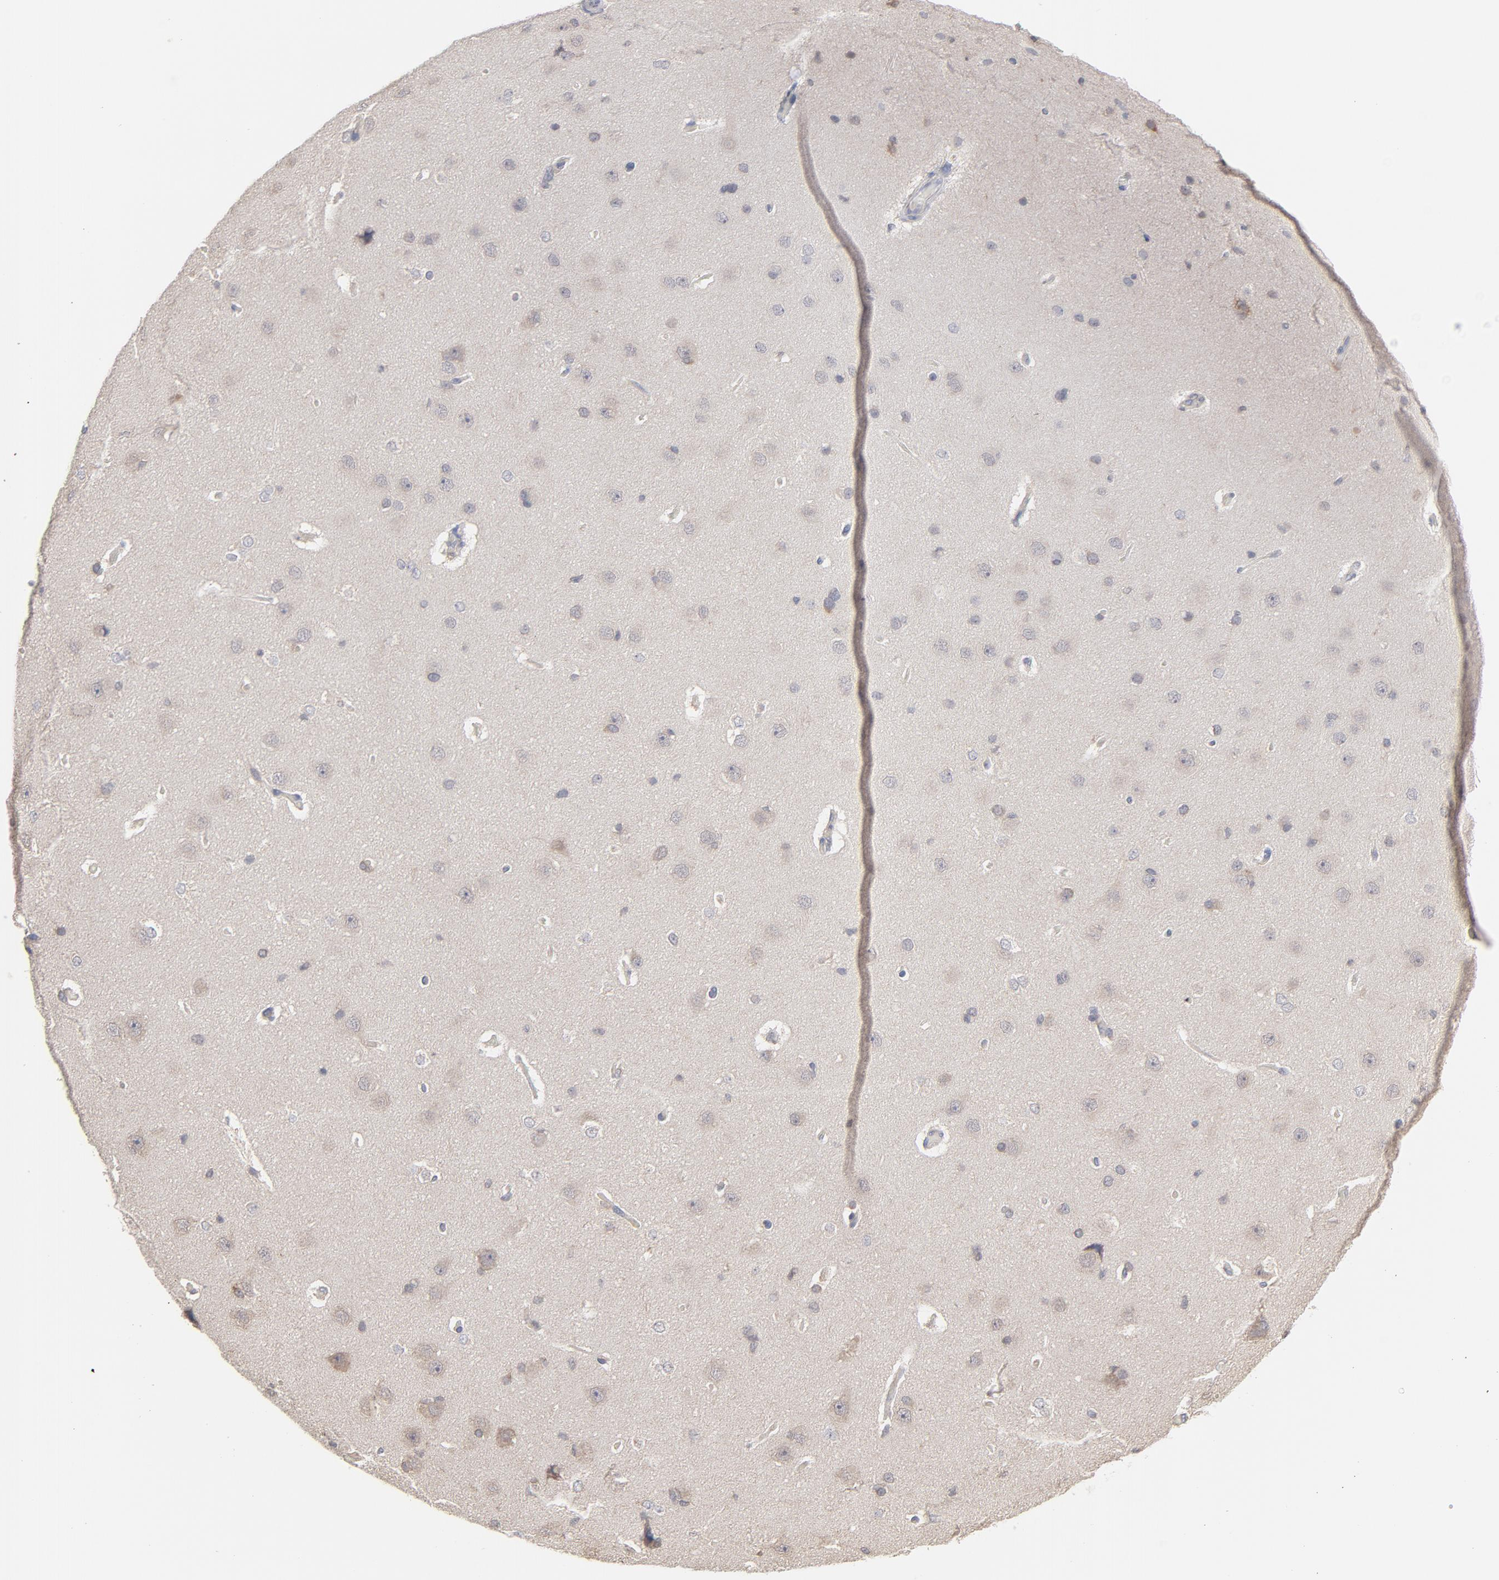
{"staining": {"intensity": "negative", "quantity": "none", "location": "none"}, "tissue": "cerebral cortex", "cell_type": "Endothelial cells", "image_type": "normal", "snomed": [{"axis": "morphology", "description": "Normal tissue, NOS"}, {"axis": "topography", "description": "Cerebral cortex"}], "caption": "Immunohistochemistry (IHC) photomicrograph of benign human cerebral cortex stained for a protein (brown), which demonstrates no expression in endothelial cells.", "gene": "PPFIBP2", "patient": {"sex": "female", "age": 45}}